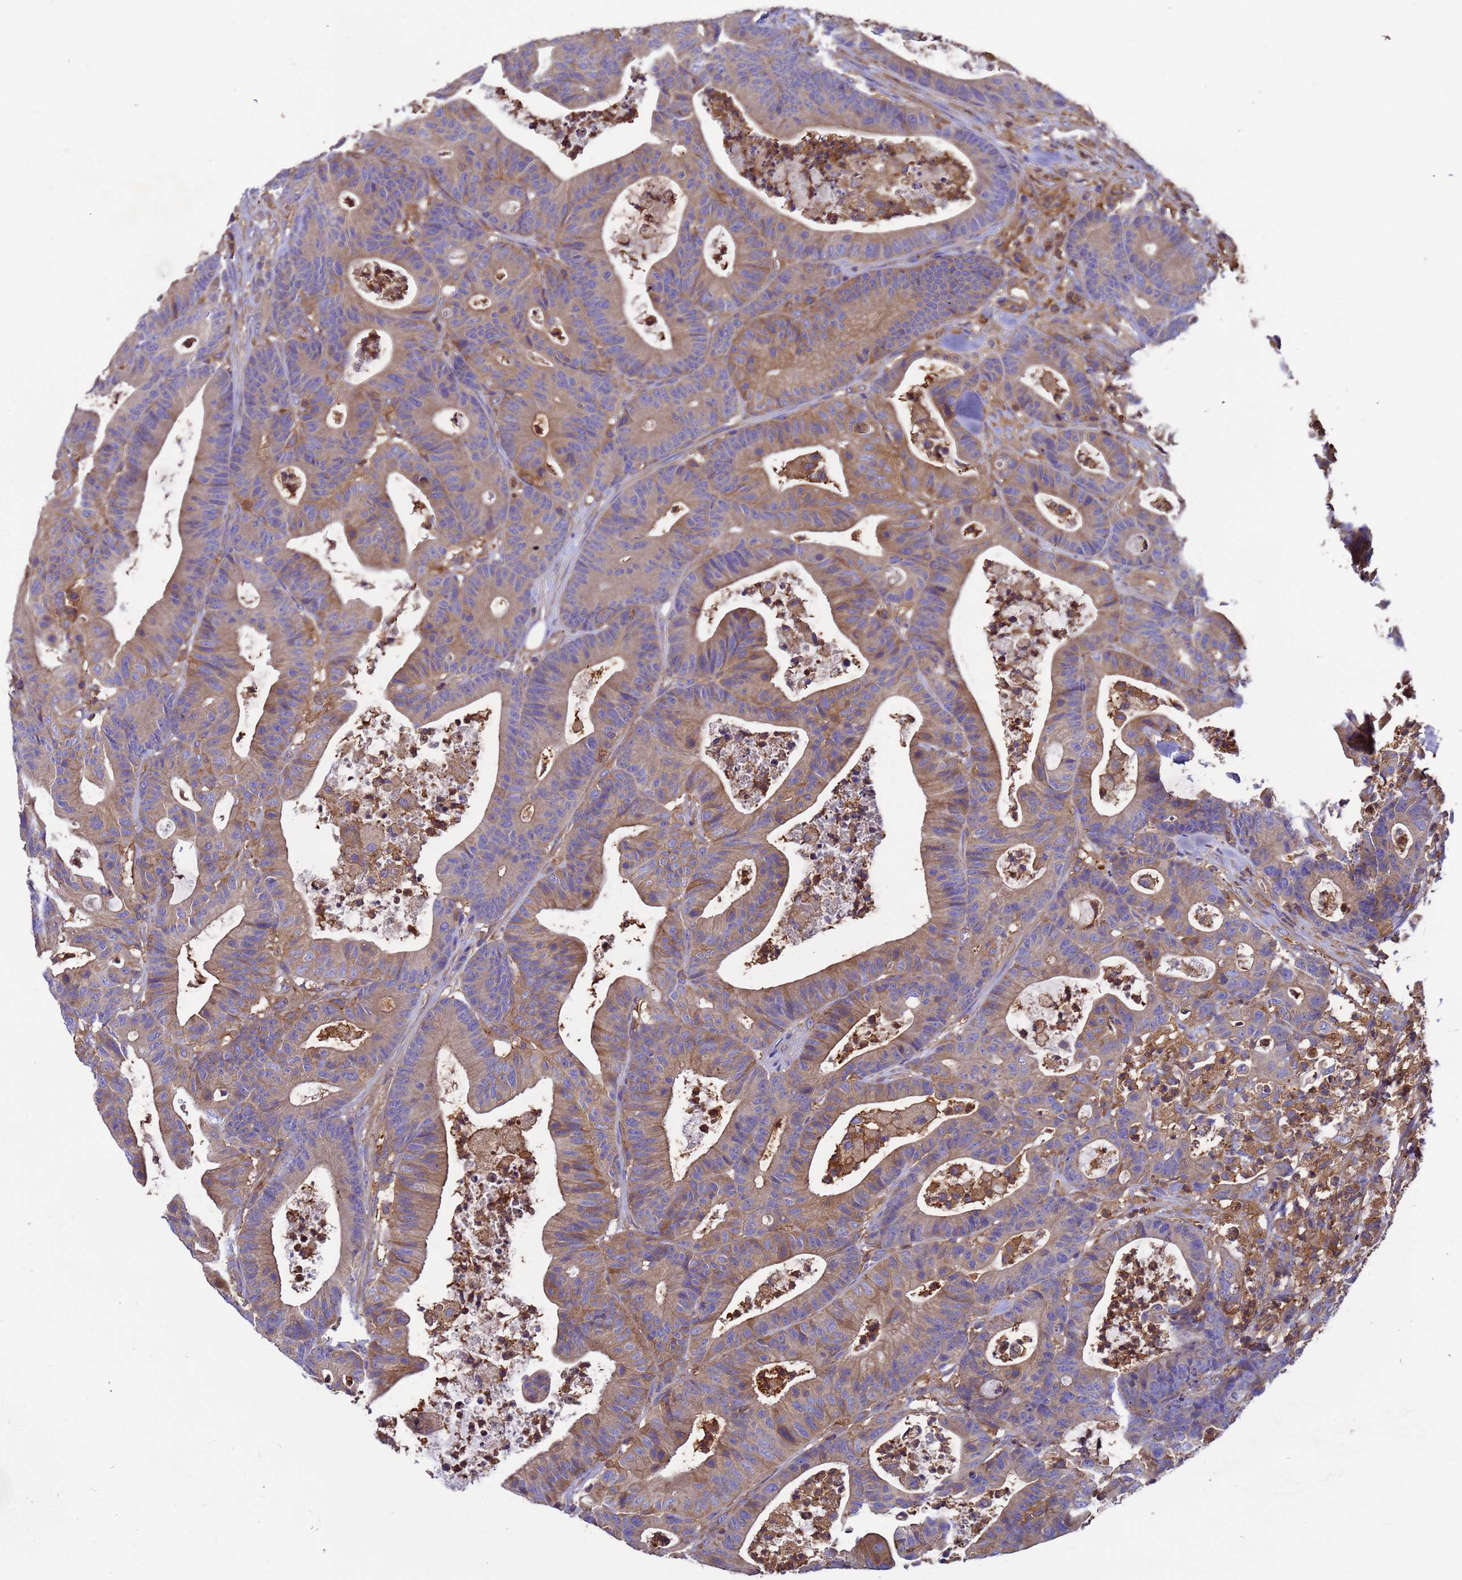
{"staining": {"intensity": "weak", "quantity": "25%-75%", "location": "cytoplasmic/membranous"}, "tissue": "colorectal cancer", "cell_type": "Tumor cells", "image_type": "cancer", "snomed": [{"axis": "morphology", "description": "Adenocarcinoma, NOS"}, {"axis": "topography", "description": "Colon"}], "caption": "Human colorectal adenocarcinoma stained for a protein (brown) displays weak cytoplasmic/membranous positive expression in approximately 25%-75% of tumor cells.", "gene": "ZNF235", "patient": {"sex": "female", "age": 84}}